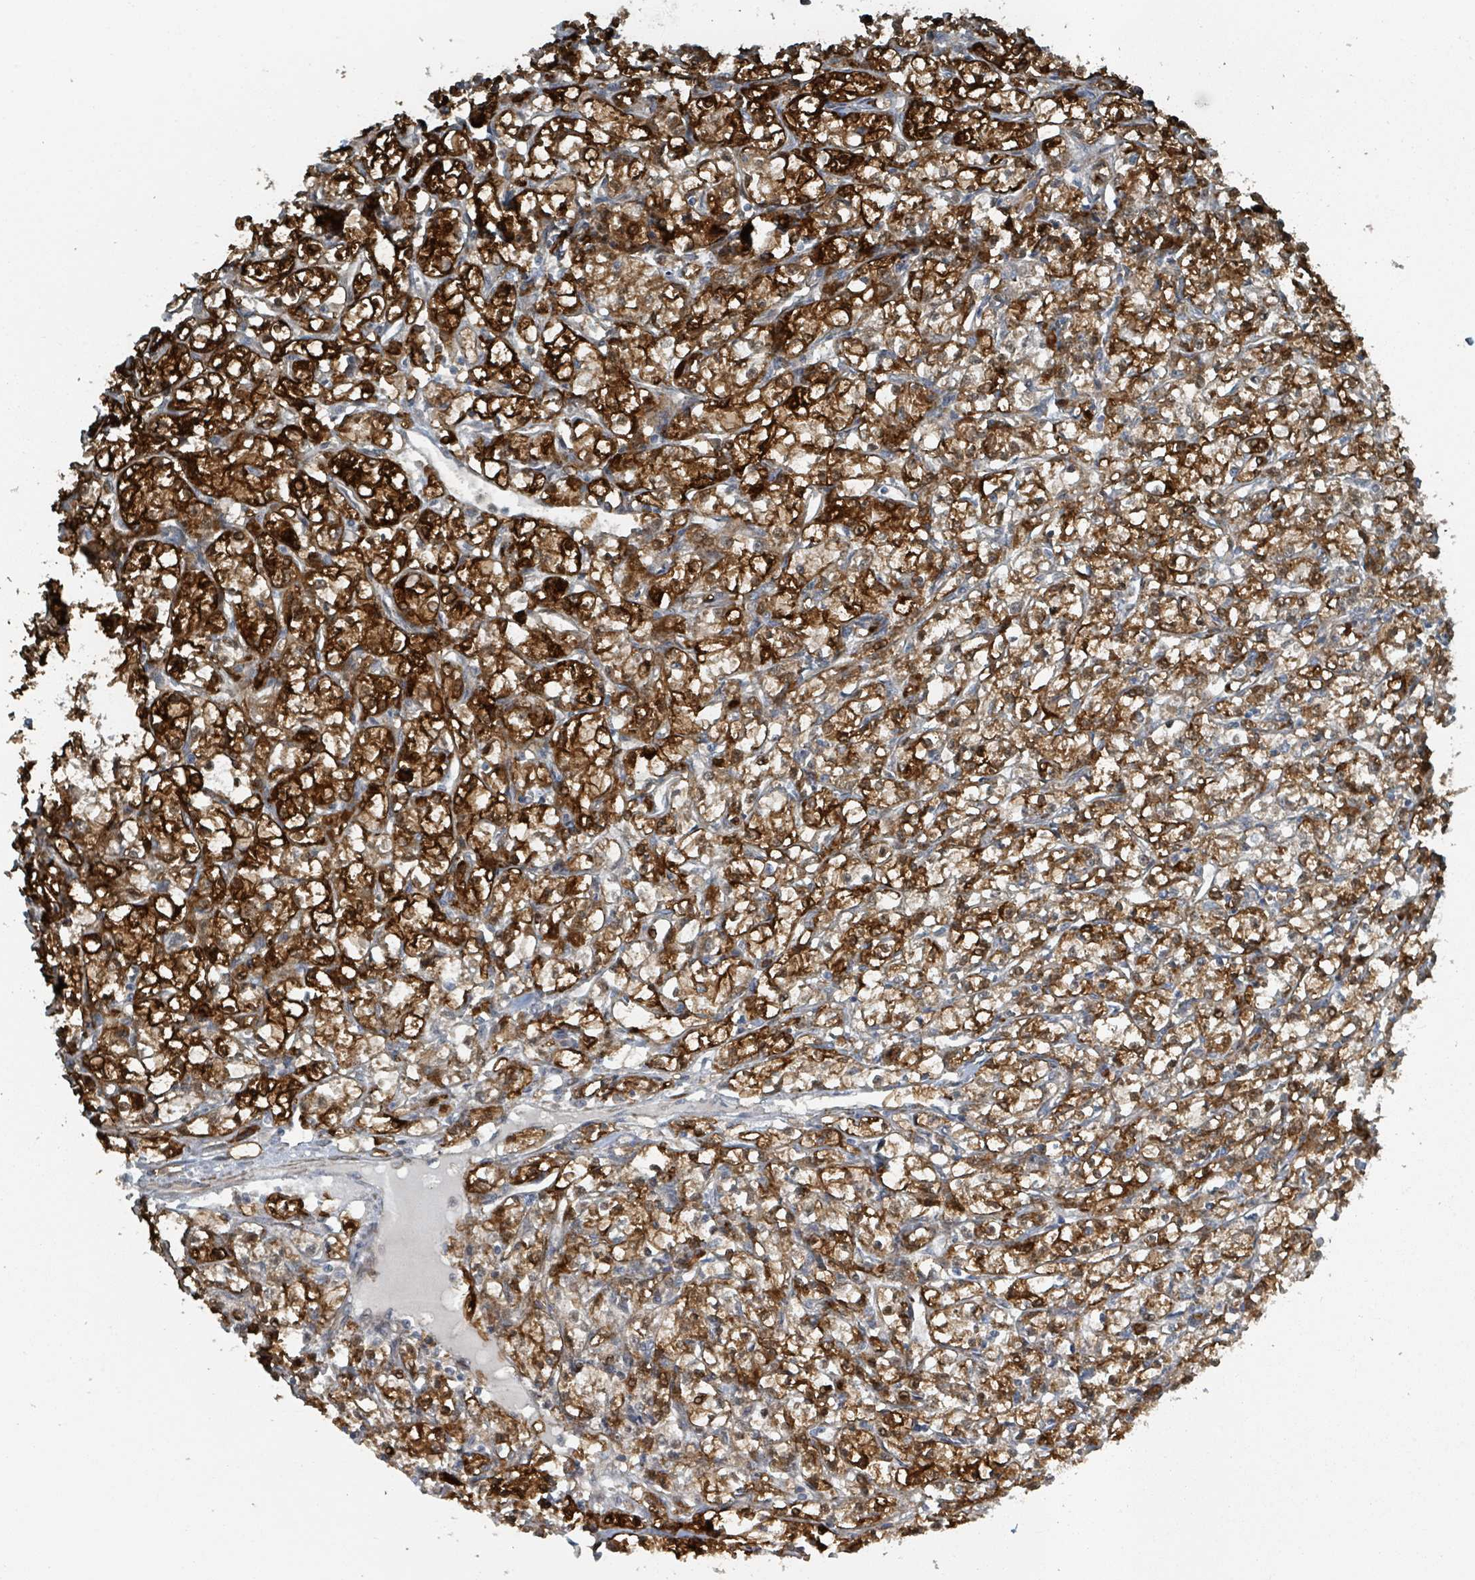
{"staining": {"intensity": "strong", "quantity": ">75%", "location": "cytoplasmic/membranous,nuclear"}, "tissue": "renal cancer", "cell_type": "Tumor cells", "image_type": "cancer", "snomed": [{"axis": "morphology", "description": "Adenocarcinoma, NOS"}, {"axis": "topography", "description": "Kidney"}], "caption": "Immunohistochemistry micrograph of adenocarcinoma (renal) stained for a protein (brown), which reveals high levels of strong cytoplasmic/membranous and nuclear staining in about >75% of tumor cells.", "gene": "RHPN2", "patient": {"sex": "female", "age": 59}}